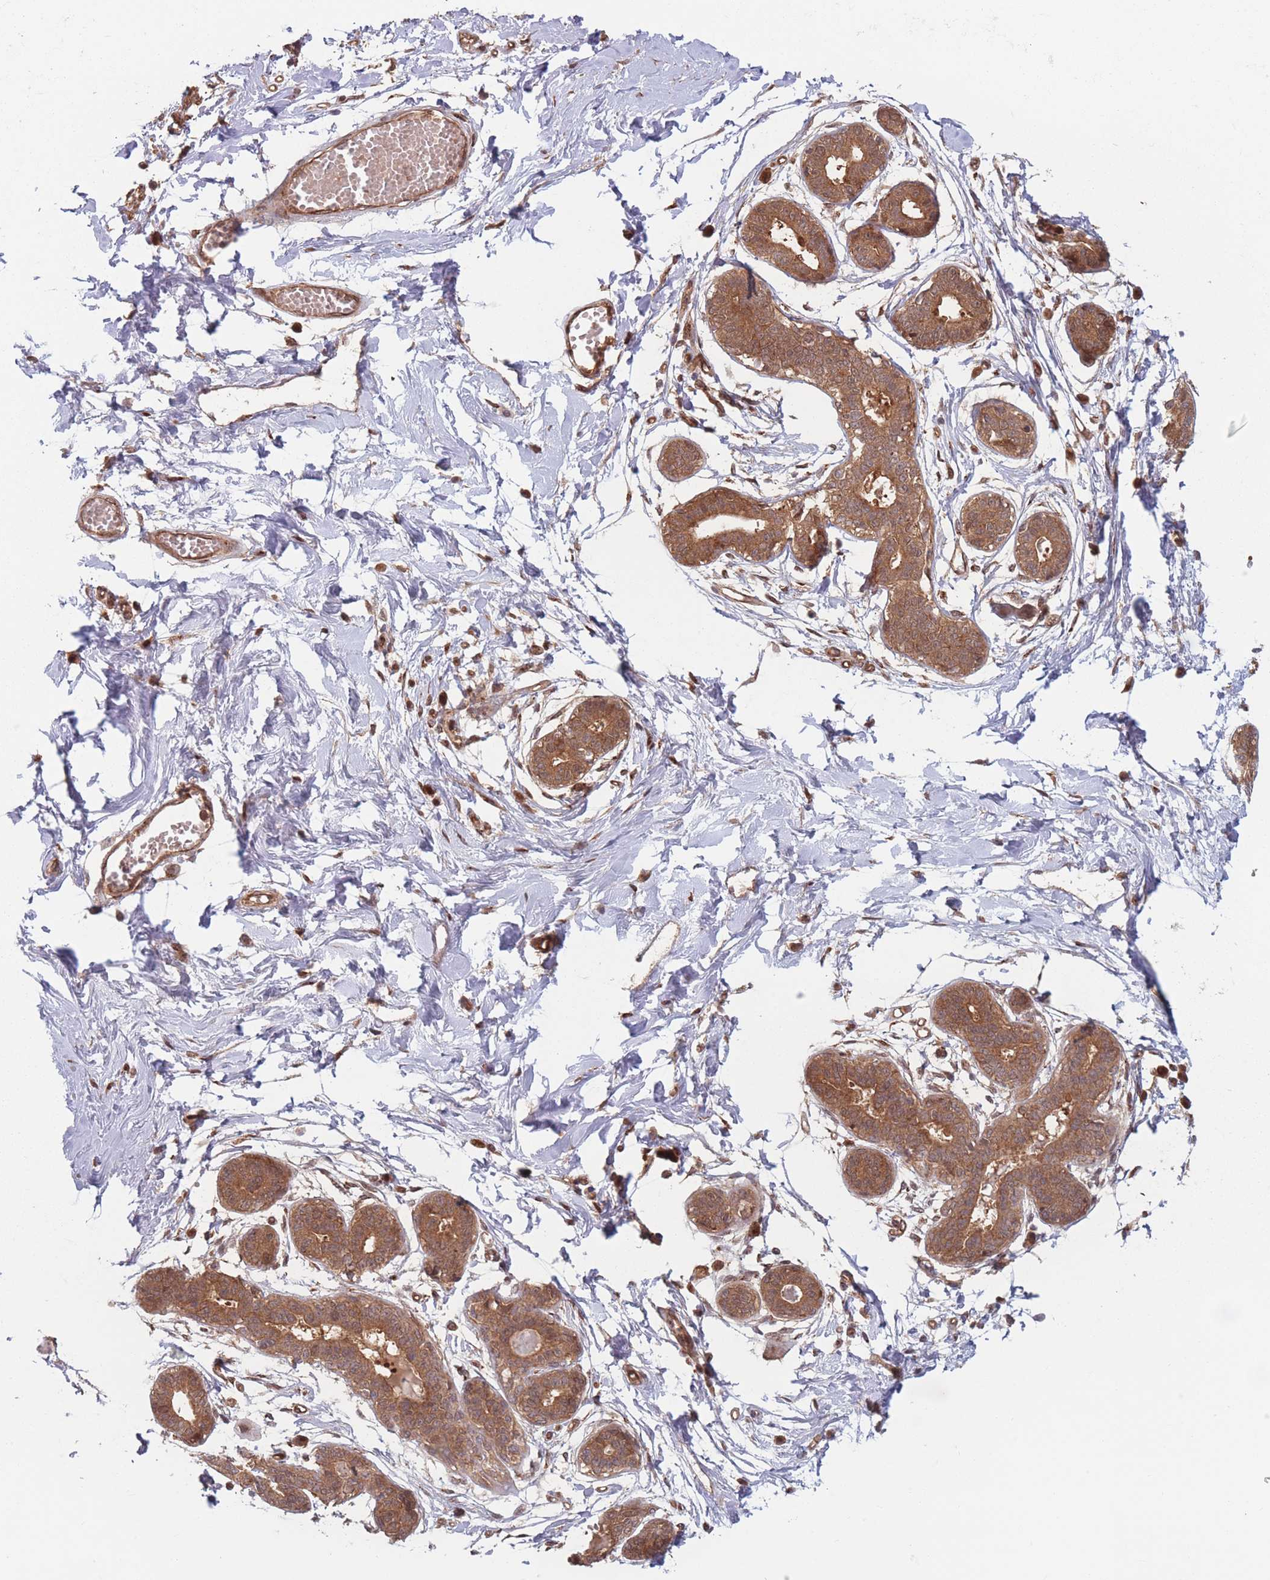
{"staining": {"intensity": "moderate", "quantity": ">75%", "location": "cytoplasmic/membranous"}, "tissue": "breast", "cell_type": "Adipocytes", "image_type": "normal", "snomed": [{"axis": "morphology", "description": "Normal tissue, NOS"}, {"axis": "topography", "description": "Breast"}], "caption": "Breast stained with DAB immunohistochemistry displays medium levels of moderate cytoplasmic/membranous expression in about >75% of adipocytes. The staining was performed using DAB (3,3'-diaminobenzidine), with brown indicating positive protein expression. Nuclei are stained blue with hematoxylin.", "gene": "PODXL2", "patient": {"sex": "female", "age": 45}}